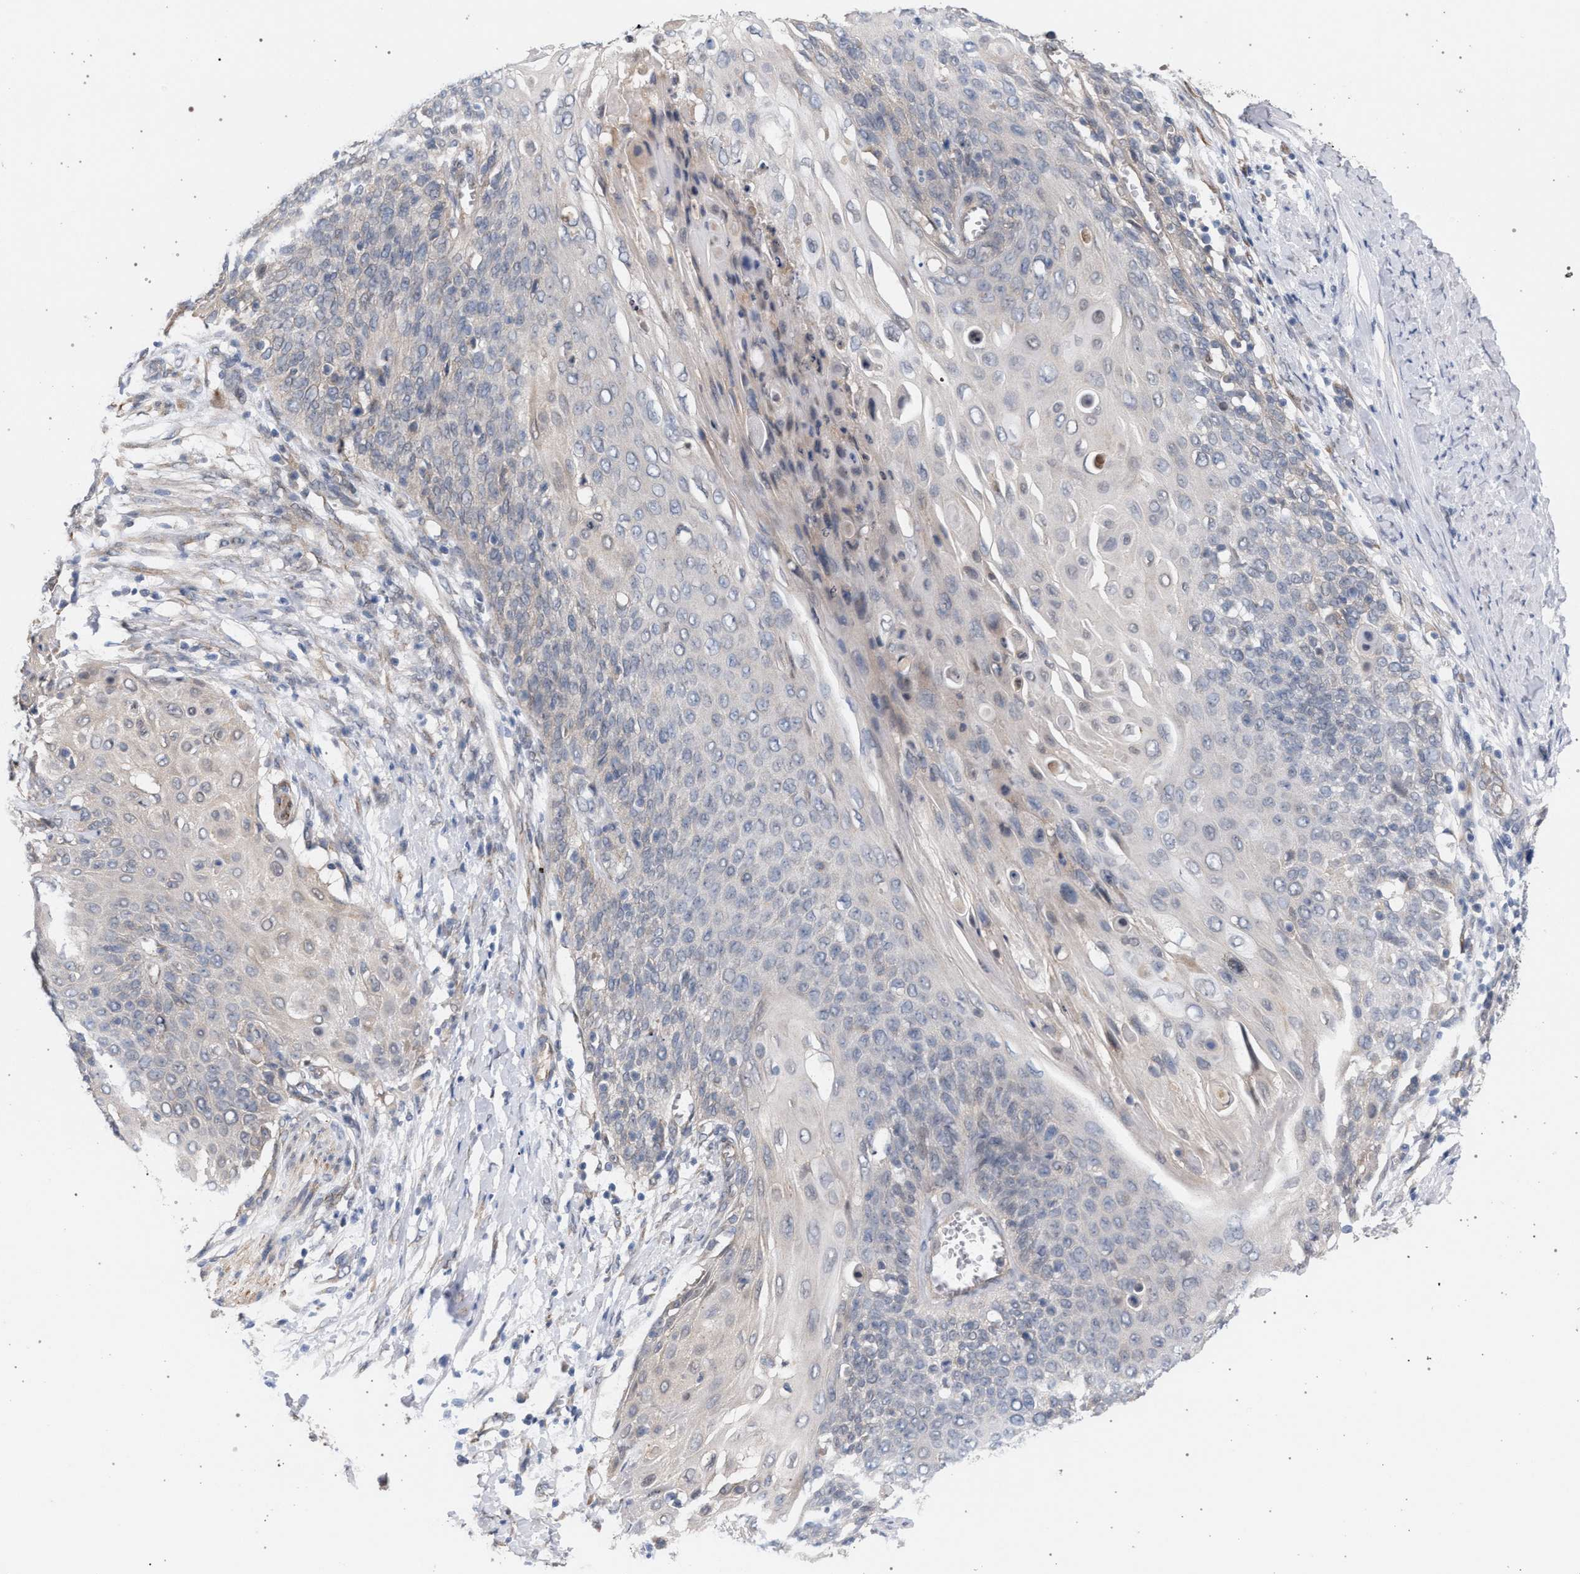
{"staining": {"intensity": "negative", "quantity": "none", "location": "none"}, "tissue": "cervical cancer", "cell_type": "Tumor cells", "image_type": "cancer", "snomed": [{"axis": "morphology", "description": "Squamous cell carcinoma, NOS"}, {"axis": "topography", "description": "Cervix"}], "caption": "Micrograph shows no significant protein positivity in tumor cells of squamous cell carcinoma (cervical).", "gene": "ARPC5L", "patient": {"sex": "female", "age": 39}}